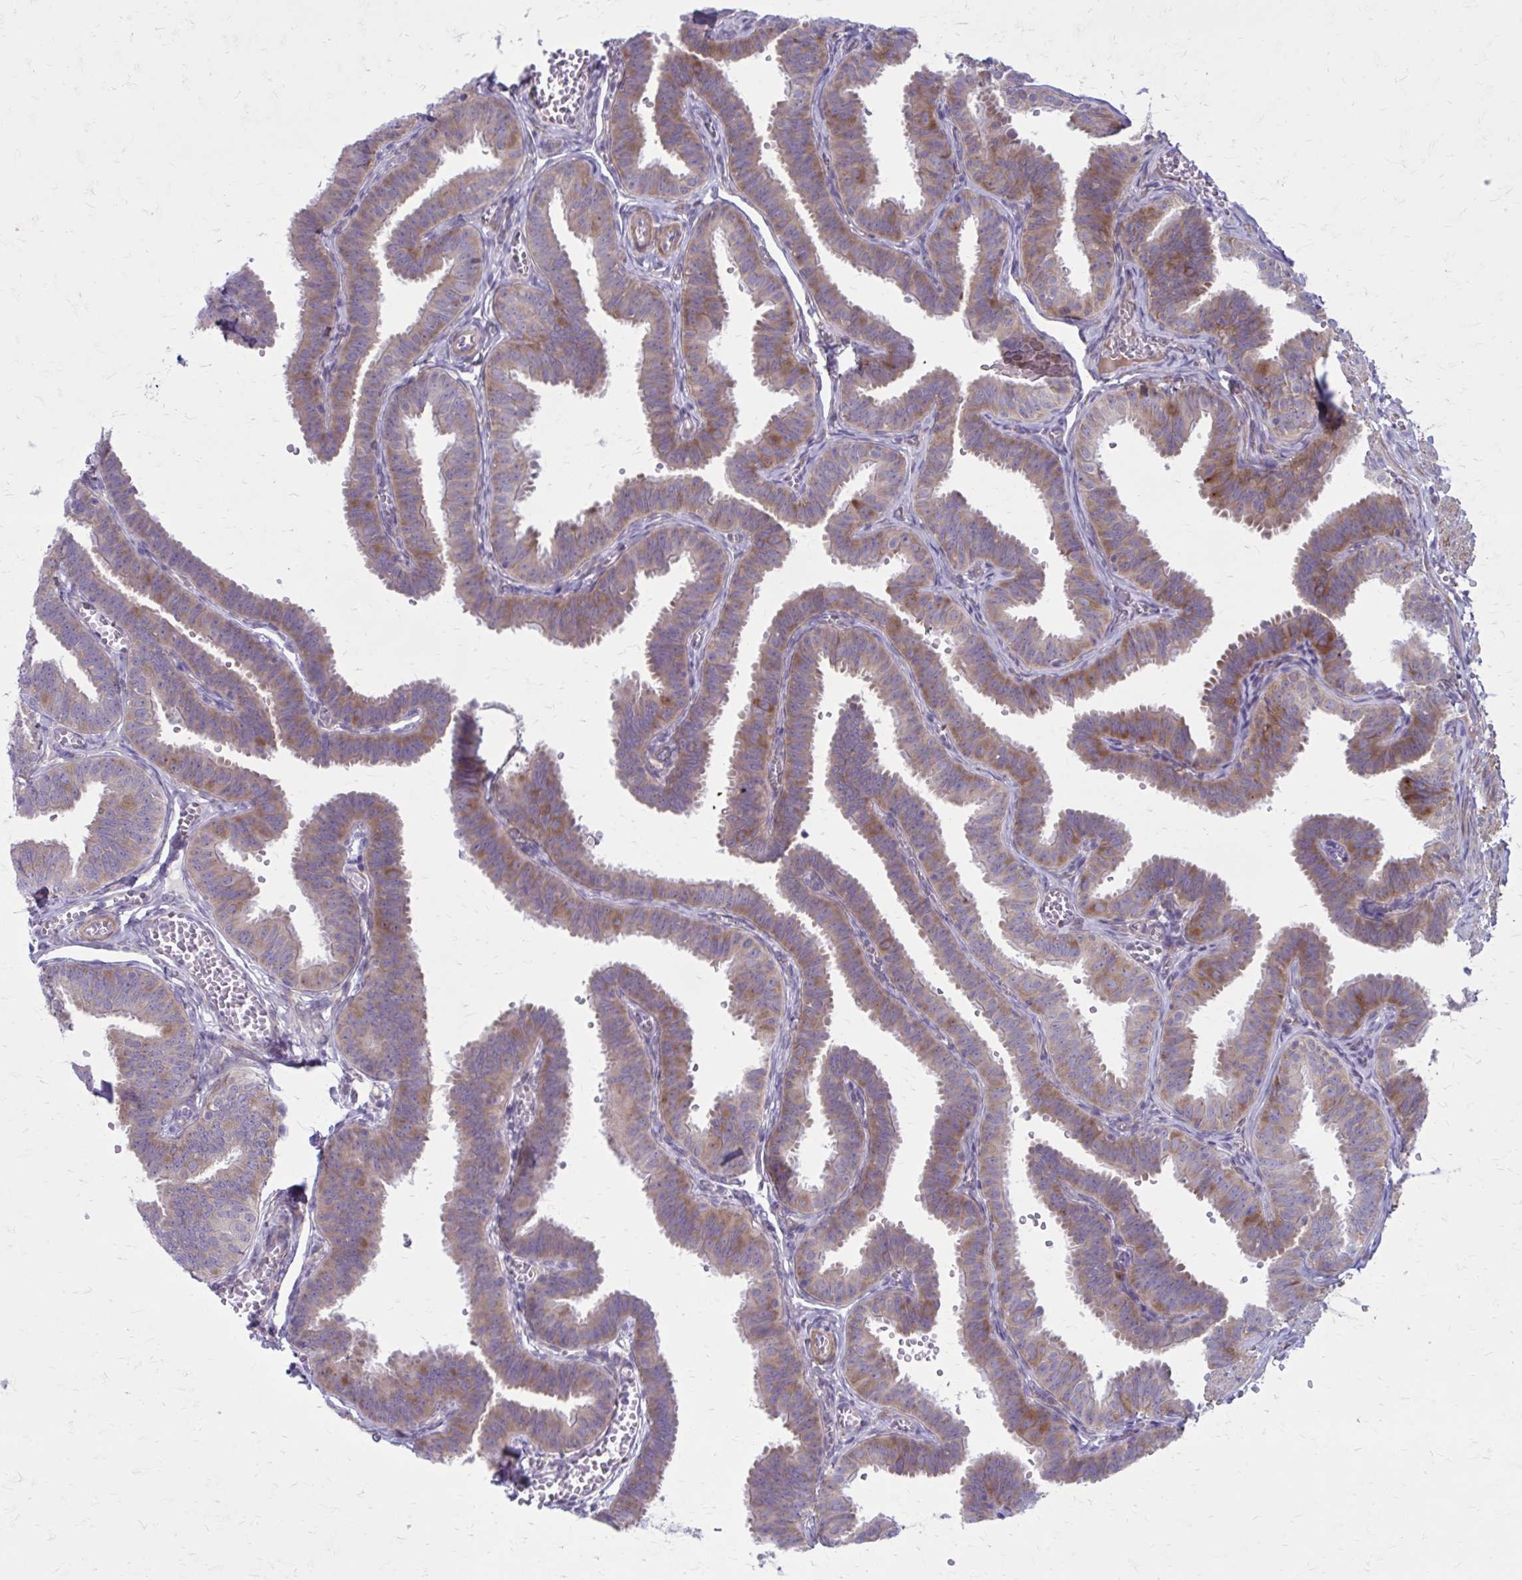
{"staining": {"intensity": "moderate", "quantity": "25%-75%", "location": "cytoplasmic/membranous"}, "tissue": "fallopian tube", "cell_type": "Glandular cells", "image_type": "normal", "snomed": [{"axis": "morphology", "description": "Normal tissue, NOS"}, {"axis": "topography", "description": "Fallopian tube"}], "caption": "Fallopian tube stained with DAB immunohistochemistry (IHC) shows medium levels of moderate cytoplasmic/membranous positivity in about 25%-75% of glandular cells. (Stains: DAB (3,3'-diaminobenzidine) in brown, nuclei in blue, Microscopy: brightfield microscopy at high magnification).", "gene": "GIGYF2", "patient": {"sex": "female", "age": 25}}